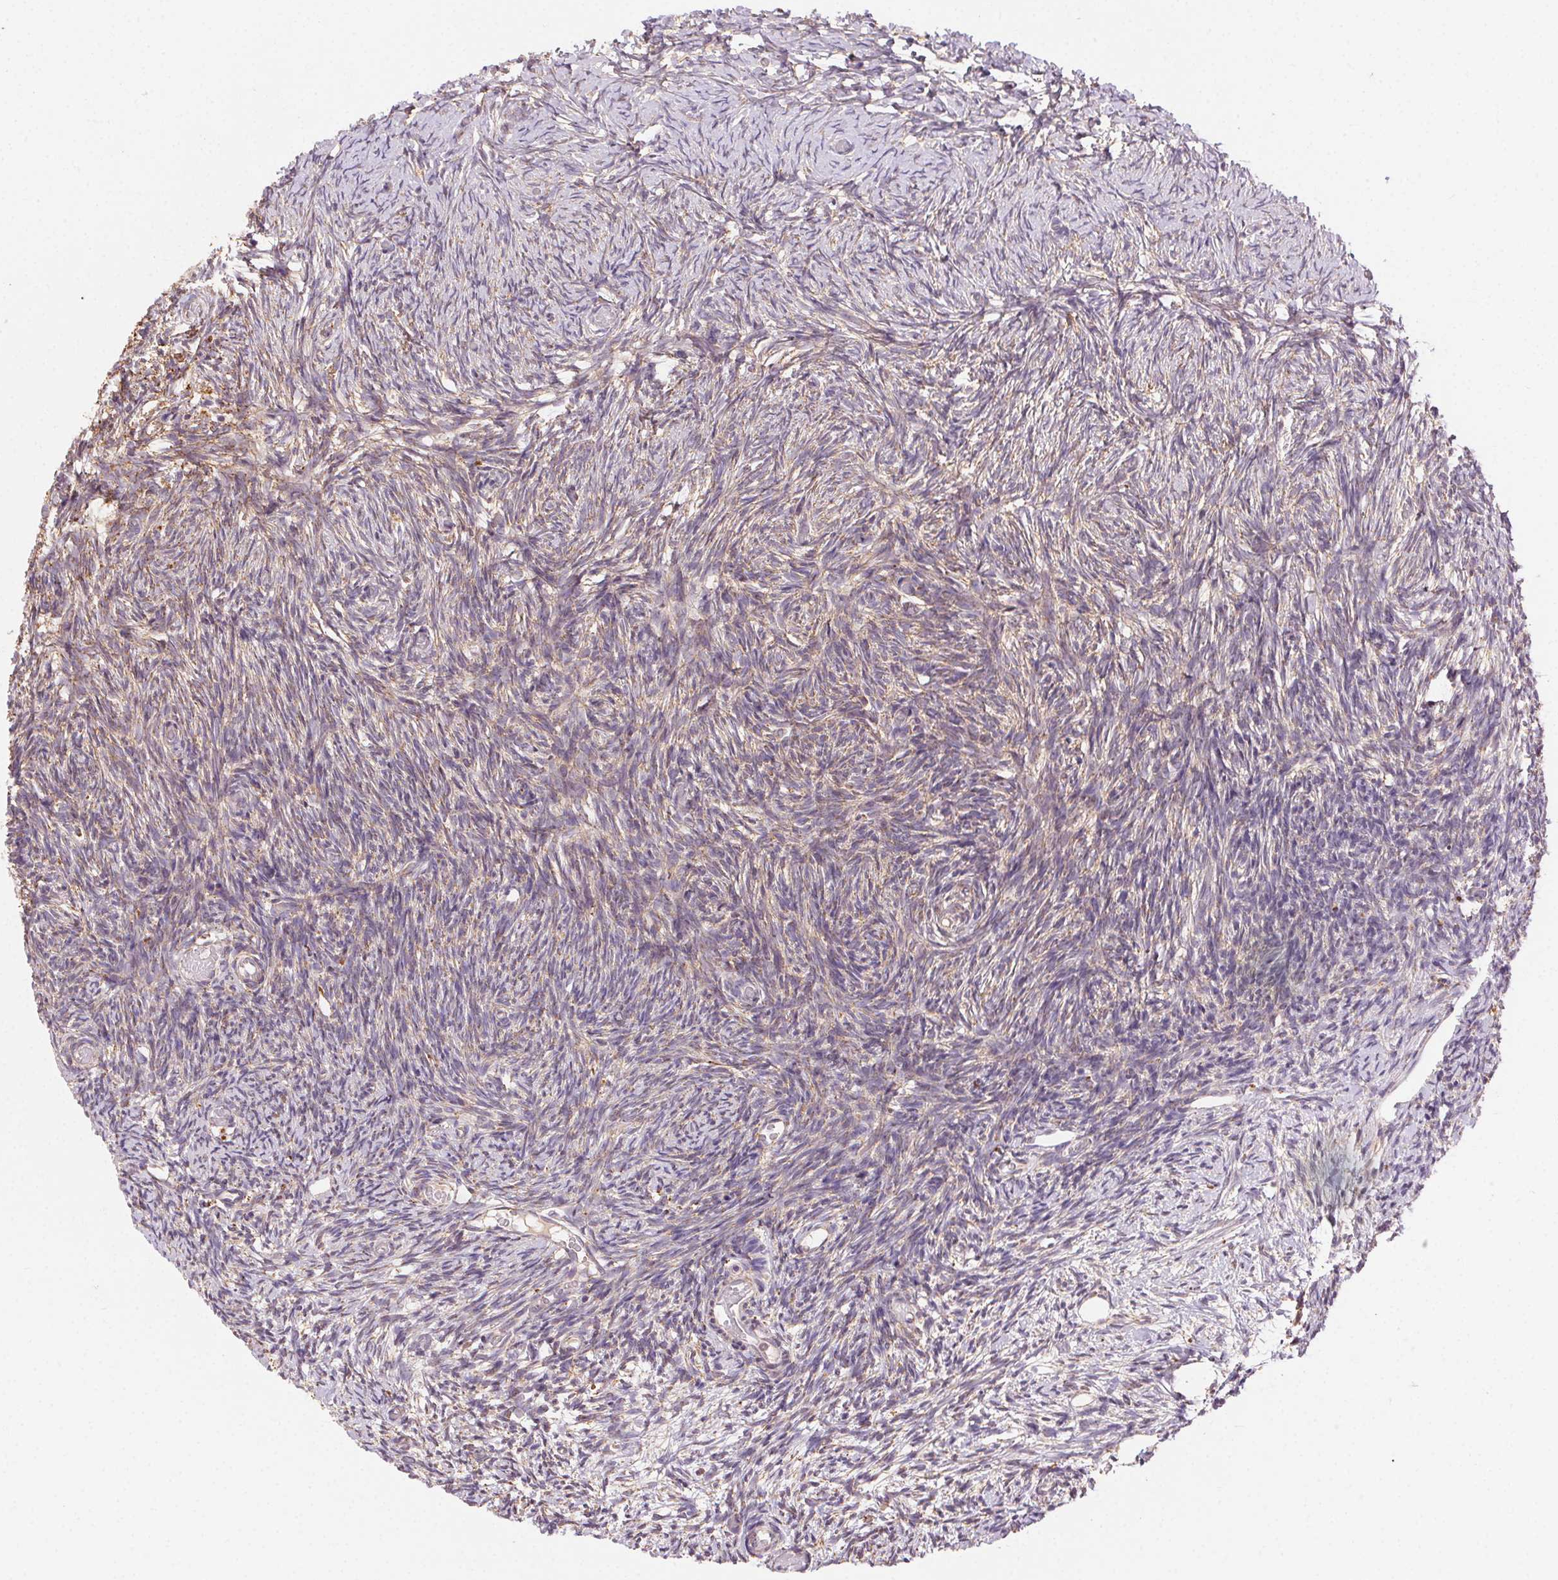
{"staining": {"intensity": "strong", "quantity": "25%-75%", "location": "cytoplasmic/membranous"}, "tissue": "ovary", "cell_type": "Follicle cells", "image_type": "normal", "snomed": [{"axis": "morphology", "description": "Normal tissue, NOS"}, {"axis": "topography", "description": "Ovary"}], "caption": "Protein staining displays strong cytoplasmic/membranous staining in about 25%-75% of follicle cells in unremarkable ovary.", "gene": "FNBP1L", "patient": {"sex": "female", "age": 39}}